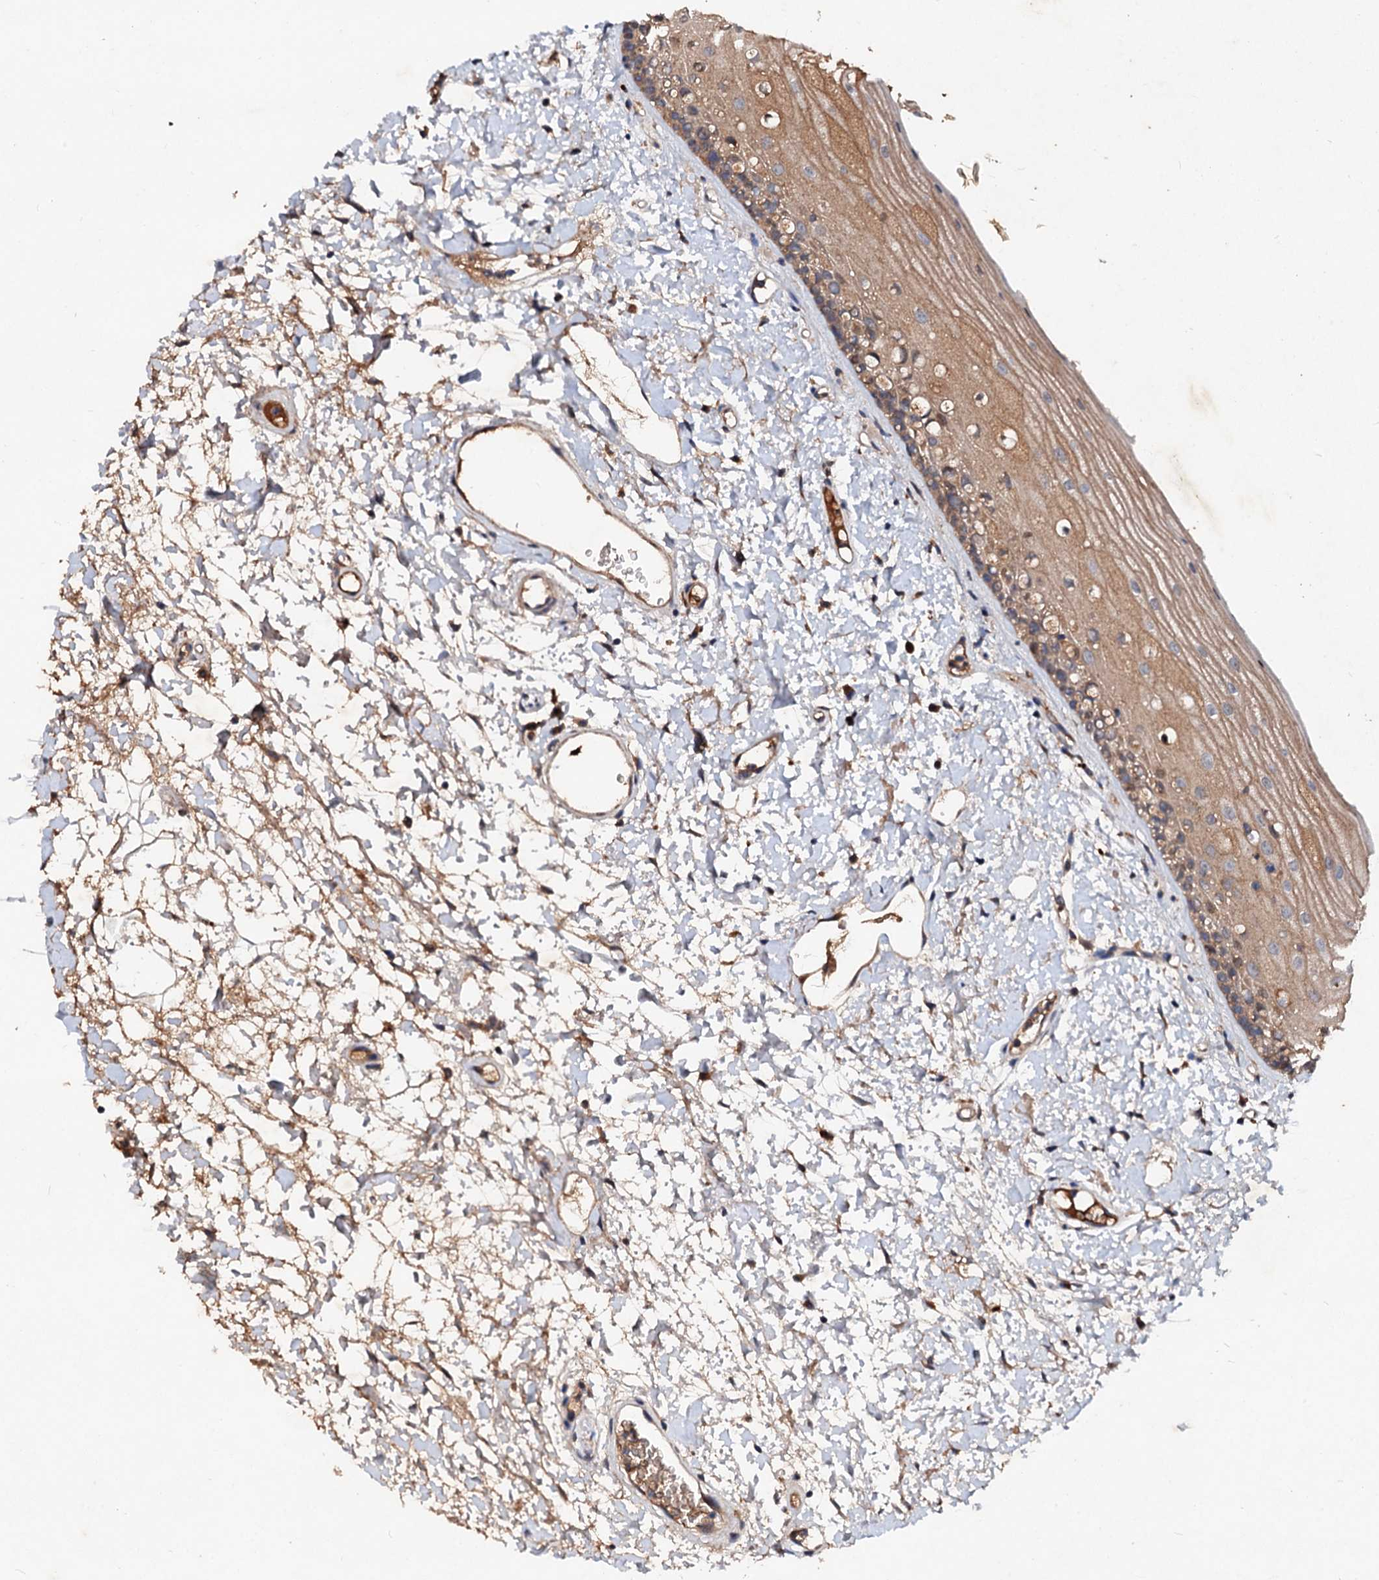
{"staining": {"intensity": "moderate", "quantity": ">75%", "location": "cytoplasmic/membranous"}, "tissue": "oral mucosa", "cell_type": "Squamous epithelial cells", "image_type": "normal", "snomed": [{"axis": "morphology", "description": "Normal tissue, NOS"}, {"axis": "topography", "description": "Oral tissue"}], "caption": "An immunohistochemistry micrograph of unremarkable tissue is shown. Protein staining in brown labels moderate cytoplasmic/membranous positivity in oral mucosa within squamous epithelial cells. Using DAB (brown) and hematoxylin (blue) stains, captured at high magnification using brightfield microscopy.", "gene": "EXTL1", "patient": {"sex": "female", "age": 76}}